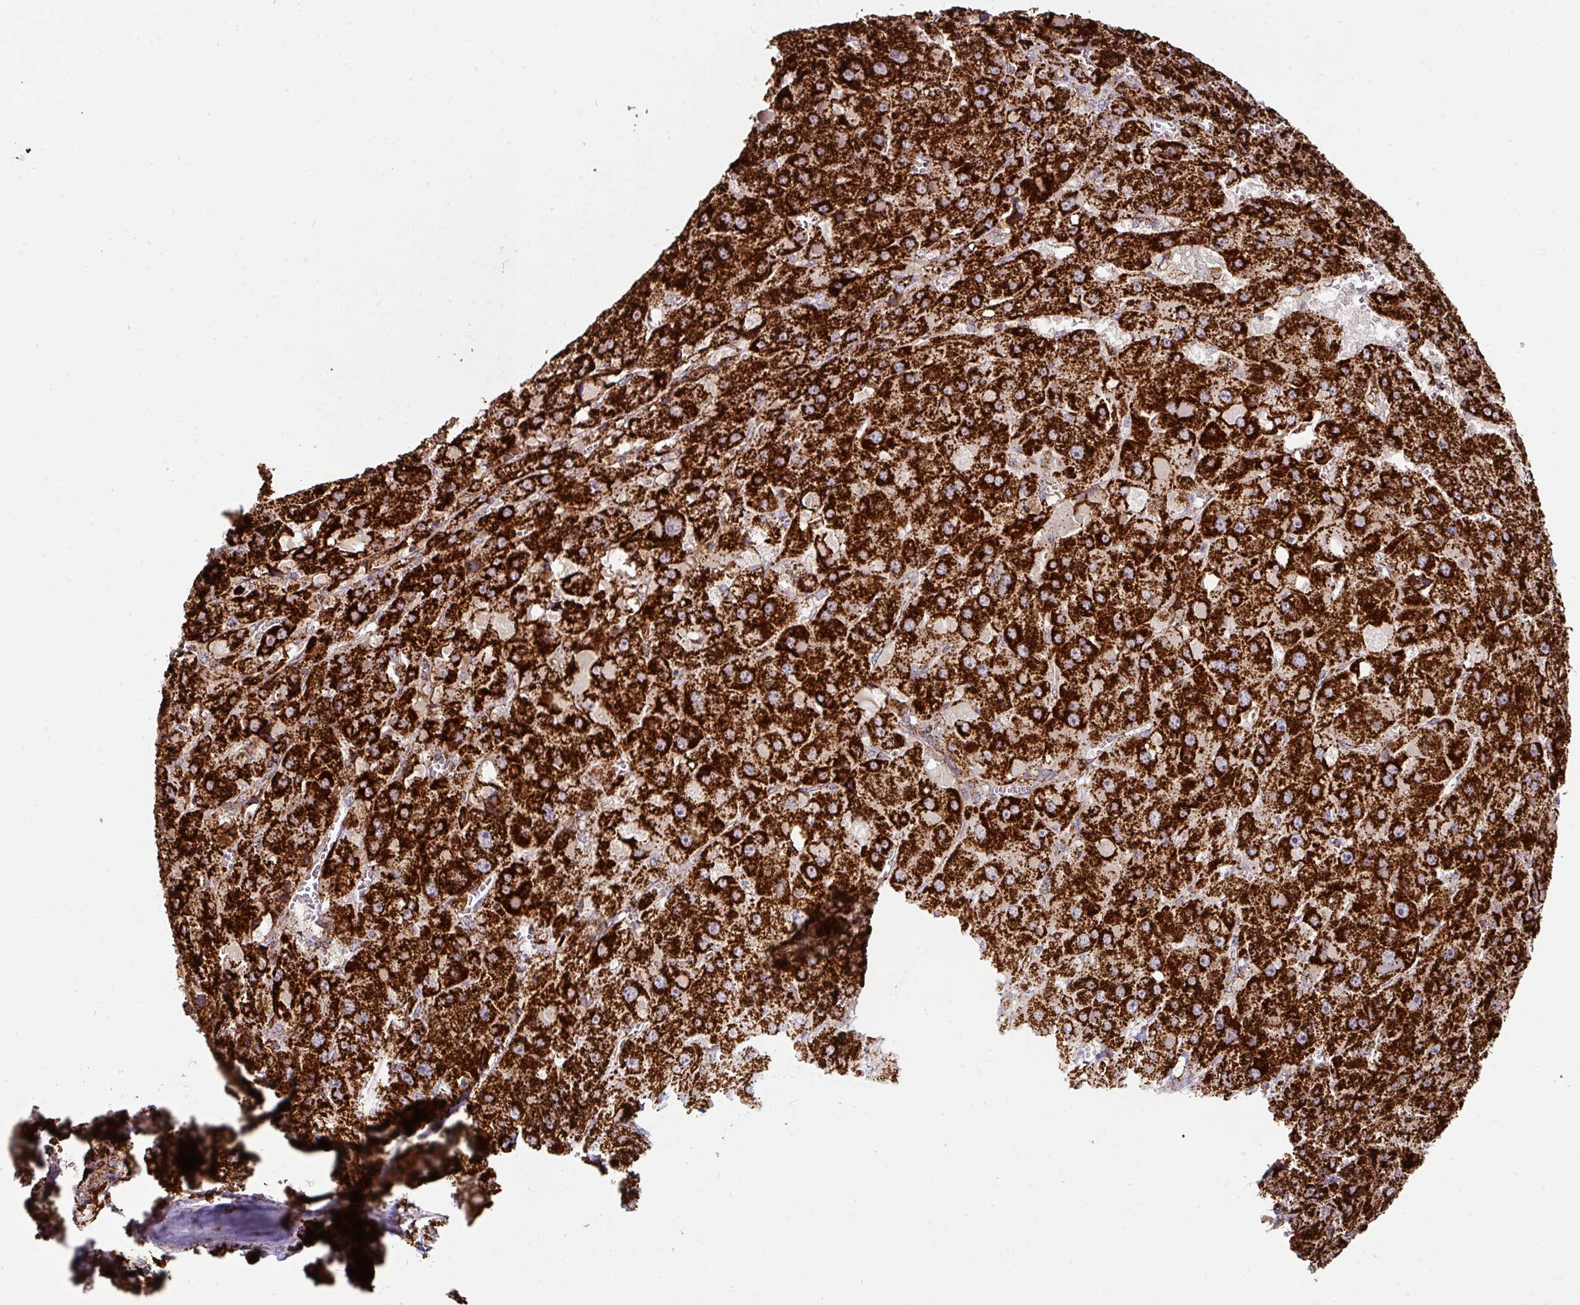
{"staining": {"intensity": "strong", "quantity": ">75%", "location": "cytoplasmic/membranous"}, "tissue": "liver cancer", "cell_type": "Tumor cells", "image_type": "cancer", "snomed": [{"axis": "morphology", "description": "Carcinoma, Hepatocellular, NOS"}, {"axis": "topography", "description": "Liver"}], "caption": "Human hepatocellular carcinoma (liver) stained for a protein (brown) exhibits strong cytoplasmic/membranous positive positivity in about >75% of tumor cells.", "gene": "TRAP1", "patient": {"sex": "female", "age": 73}}